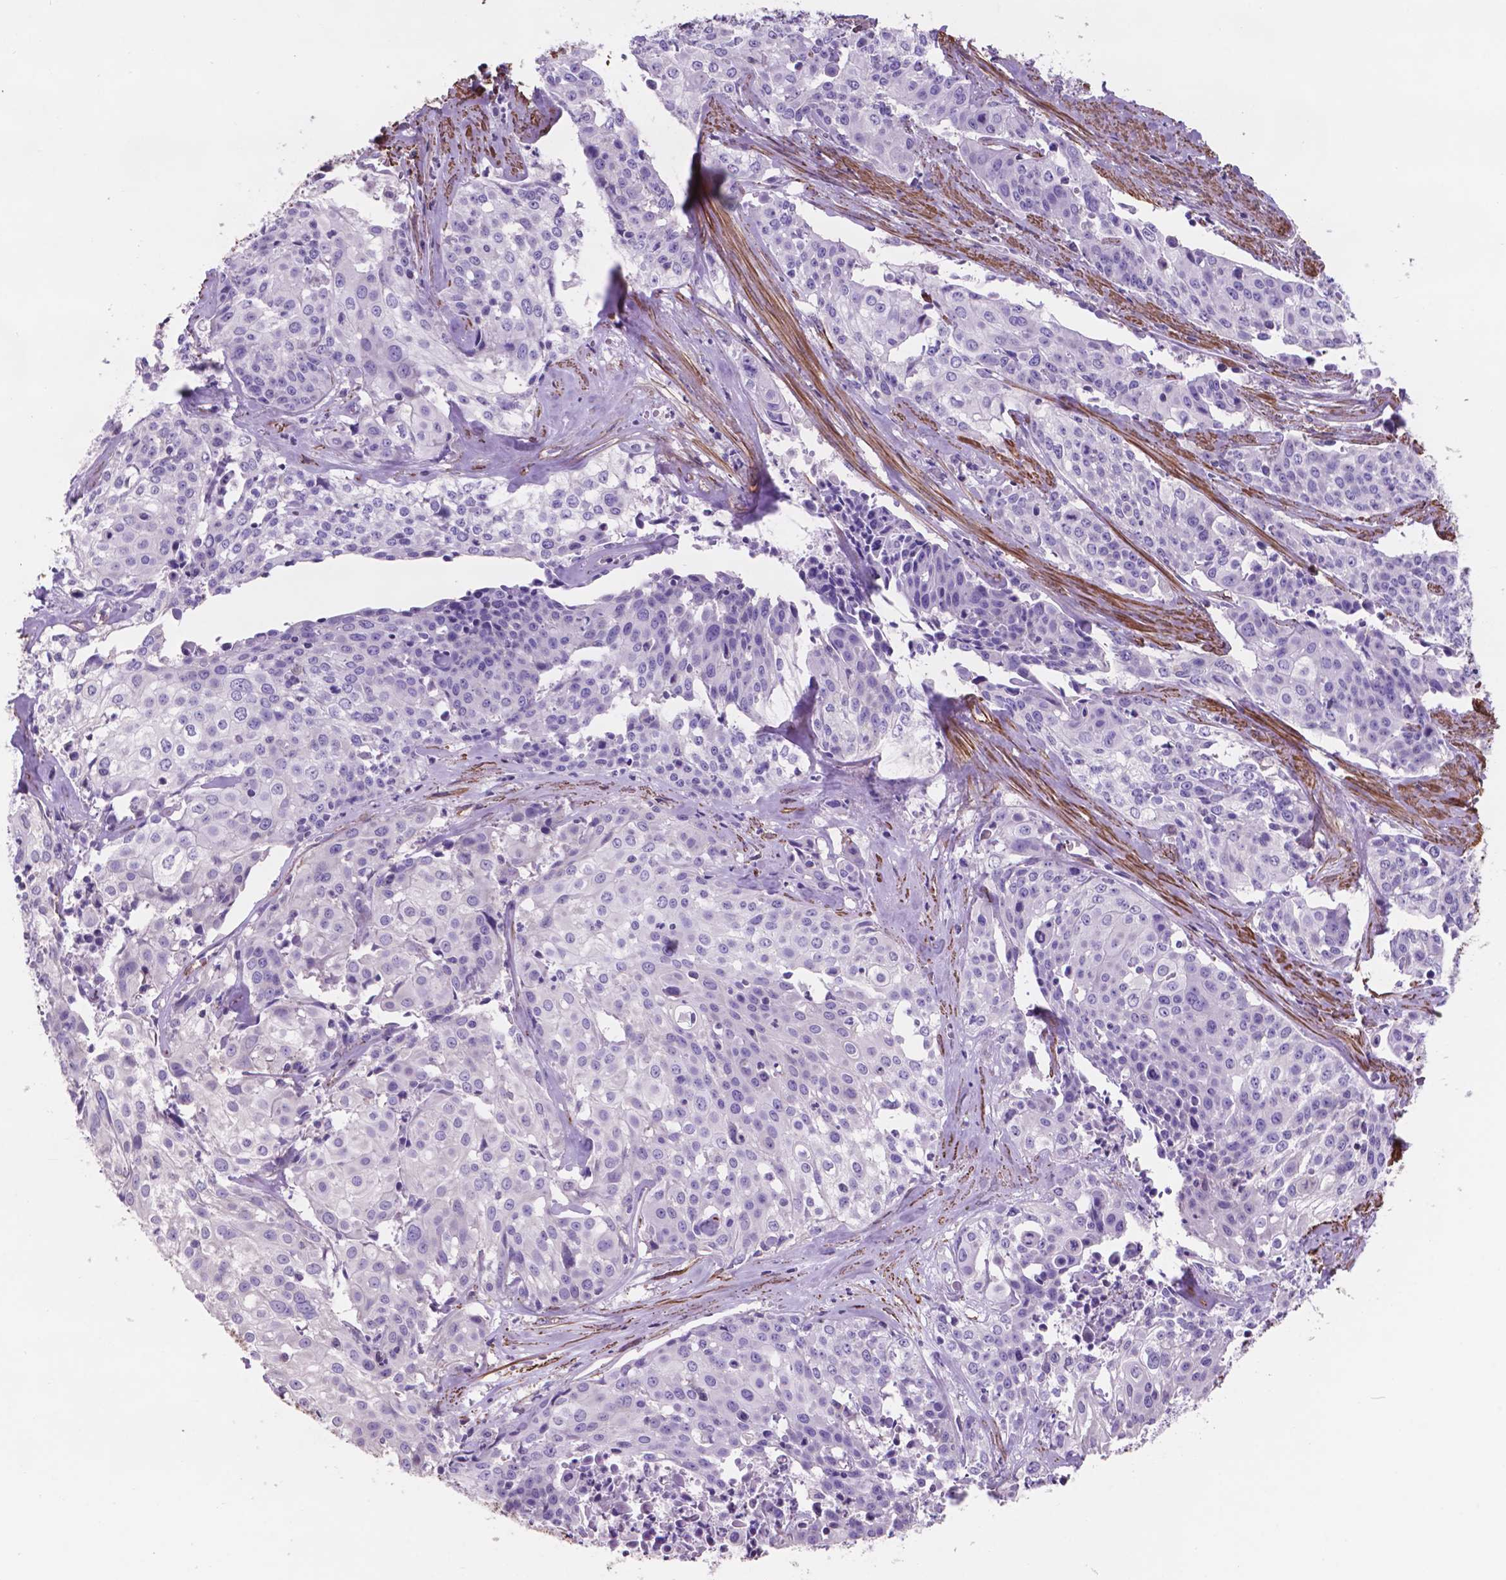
{"staining": {"intensity": "negative", "quantity": "none", "location": "none"}, "tissue": "cervical cancer", "cell_type": "Tumor cells", "image_type": "cancer", "snomed": [{"axis": "morphology", "description": "Squamous cell carcinoma, NOS"}, {"axis": "topography", "description": "Cervix"}], "caption": "DAB immunohistochemical staining of human cervical cancer shows no significant staining in tumor cells. Brightfield microscopy of immunohistochemistry stained with DAB (3,3'-diaminobenzidine) (brown) and hematoxylin (blue), captured at high magnification.", "gene": "TOR2A", "patient": {"sex": "female", "age": 39}}